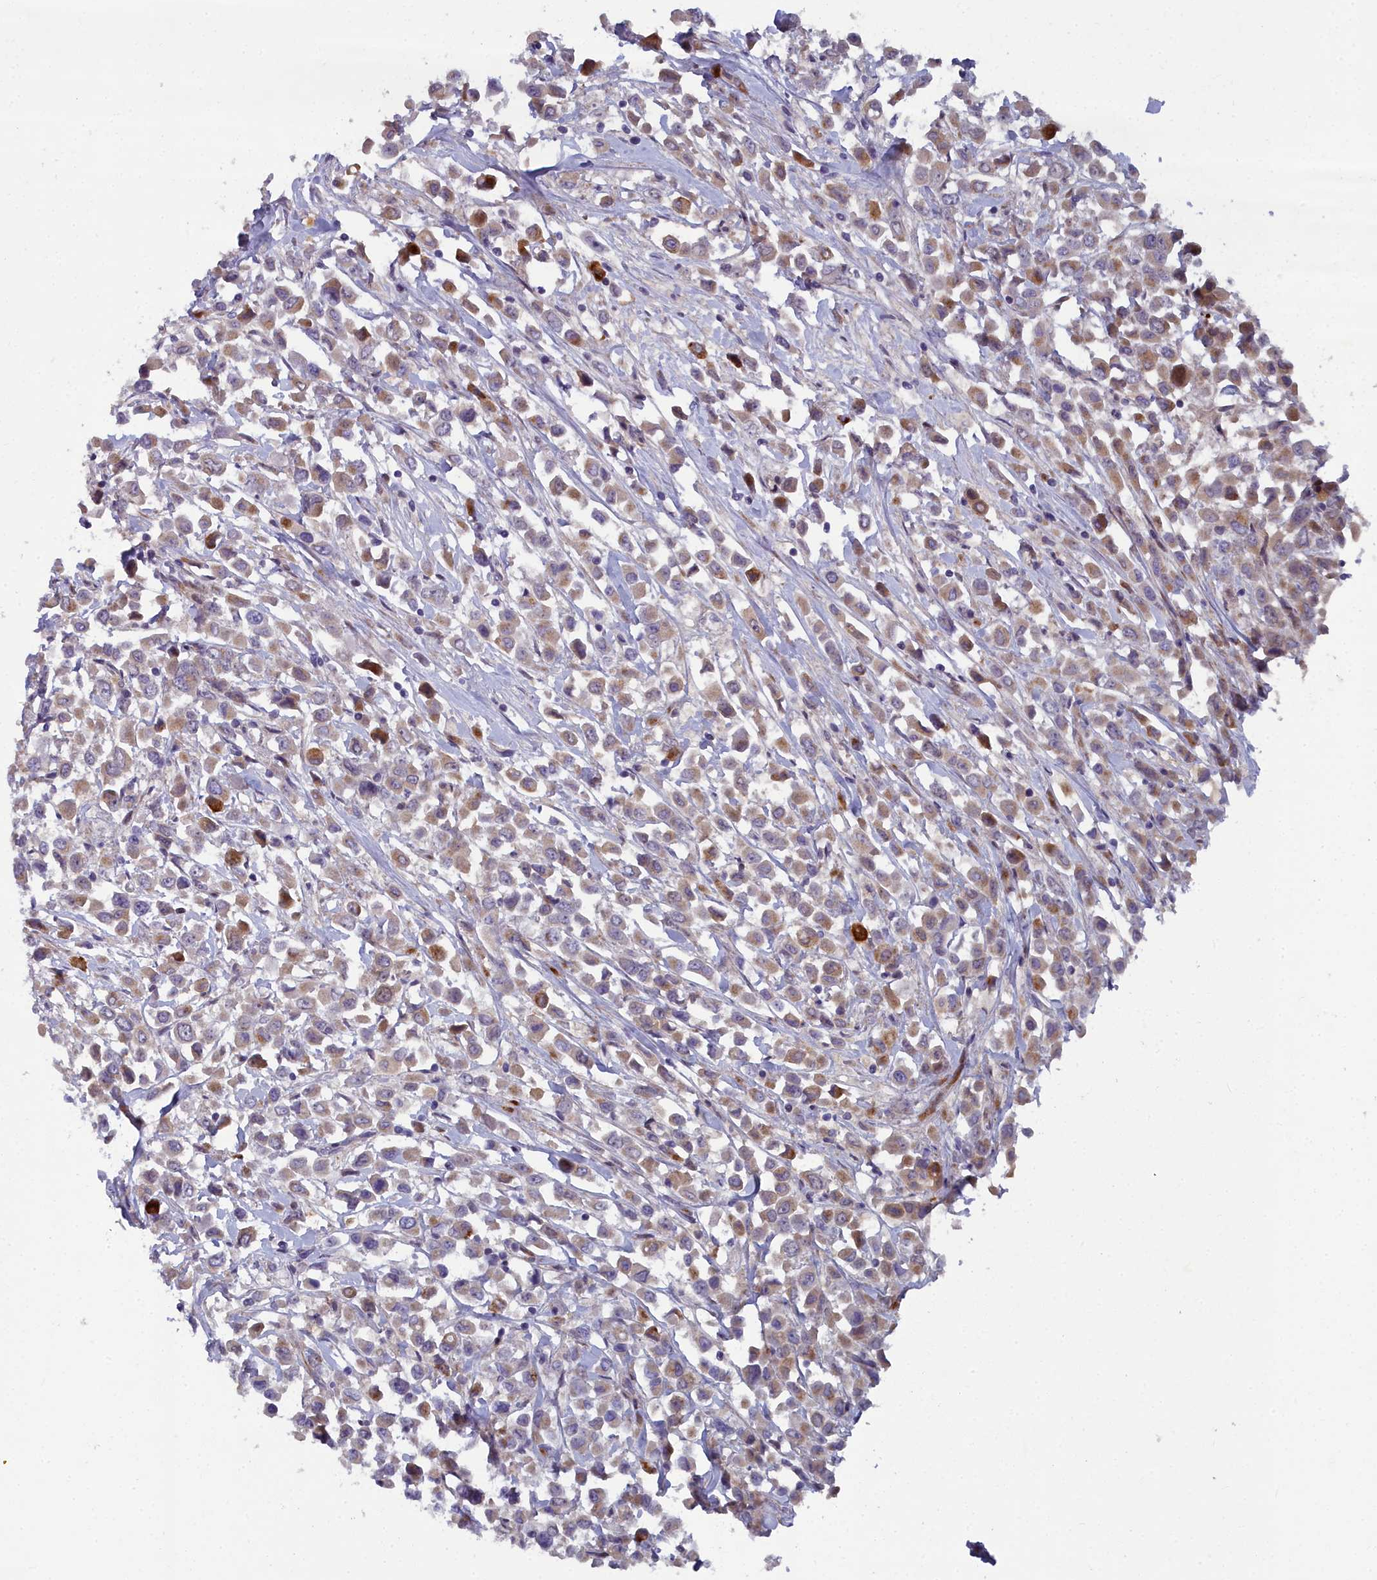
{"staining": {"intensity": "moderate", "quantity": "25%-75%", "location": "cytoplasmic/membranous"}, "tissue": "breast cancer", "cell_type": "Tumor cells", "image_type": "cancer", "snomed": [{"axis": "morphology", "description": "Duct carcinoma"}, {"axis": "topography", "description": "Breast"}], "caption": "Brown immunohistochemical staining in human breast intraductal carcinoma reveals moderate cytoplasmic/membranous staining in approximately 25%-75% of tumor cells.", "gene": "B9D2", "patient": {"sex": "female", "age": 61}}